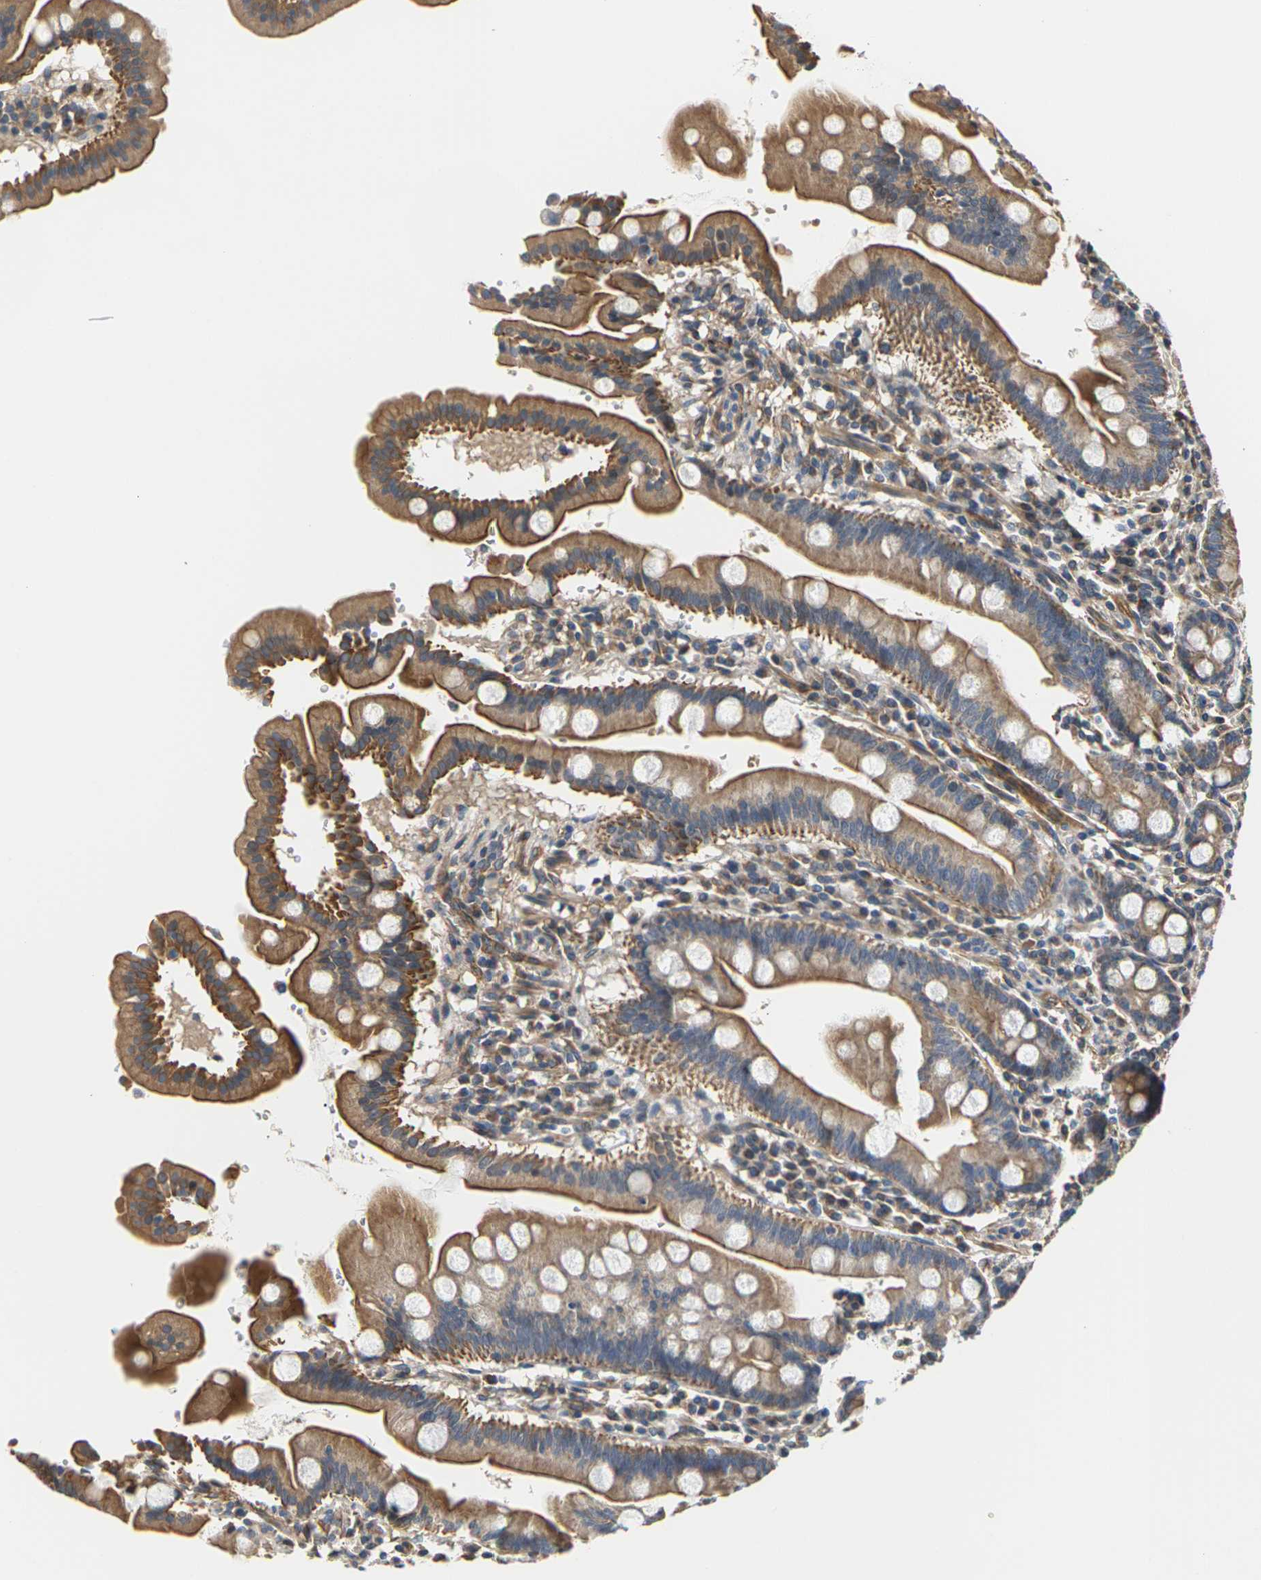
{"staining": {"intensity": "moderate", "quantity": ">75%", "location": "cytoplasmic/membranous"}, "tissue": "duodenum", "cell_type": "Glandular cells", "image_type": "normal", "snomed": [{"axis": "morphology", "description": "Normal tissue, NOS"}, {"axis": "topography", "description": "Duodenum"}], "caption": "Duodenum was stained to show a protein in brown. There is medium levels of moderate cytoplasmic/membranous expression in about >75% of glandular cells. (Brightfield microscopy of DAB IHC at high magnification).", "gene": "PCDHB4", "patient": {"sex": "male", "age": 50}}